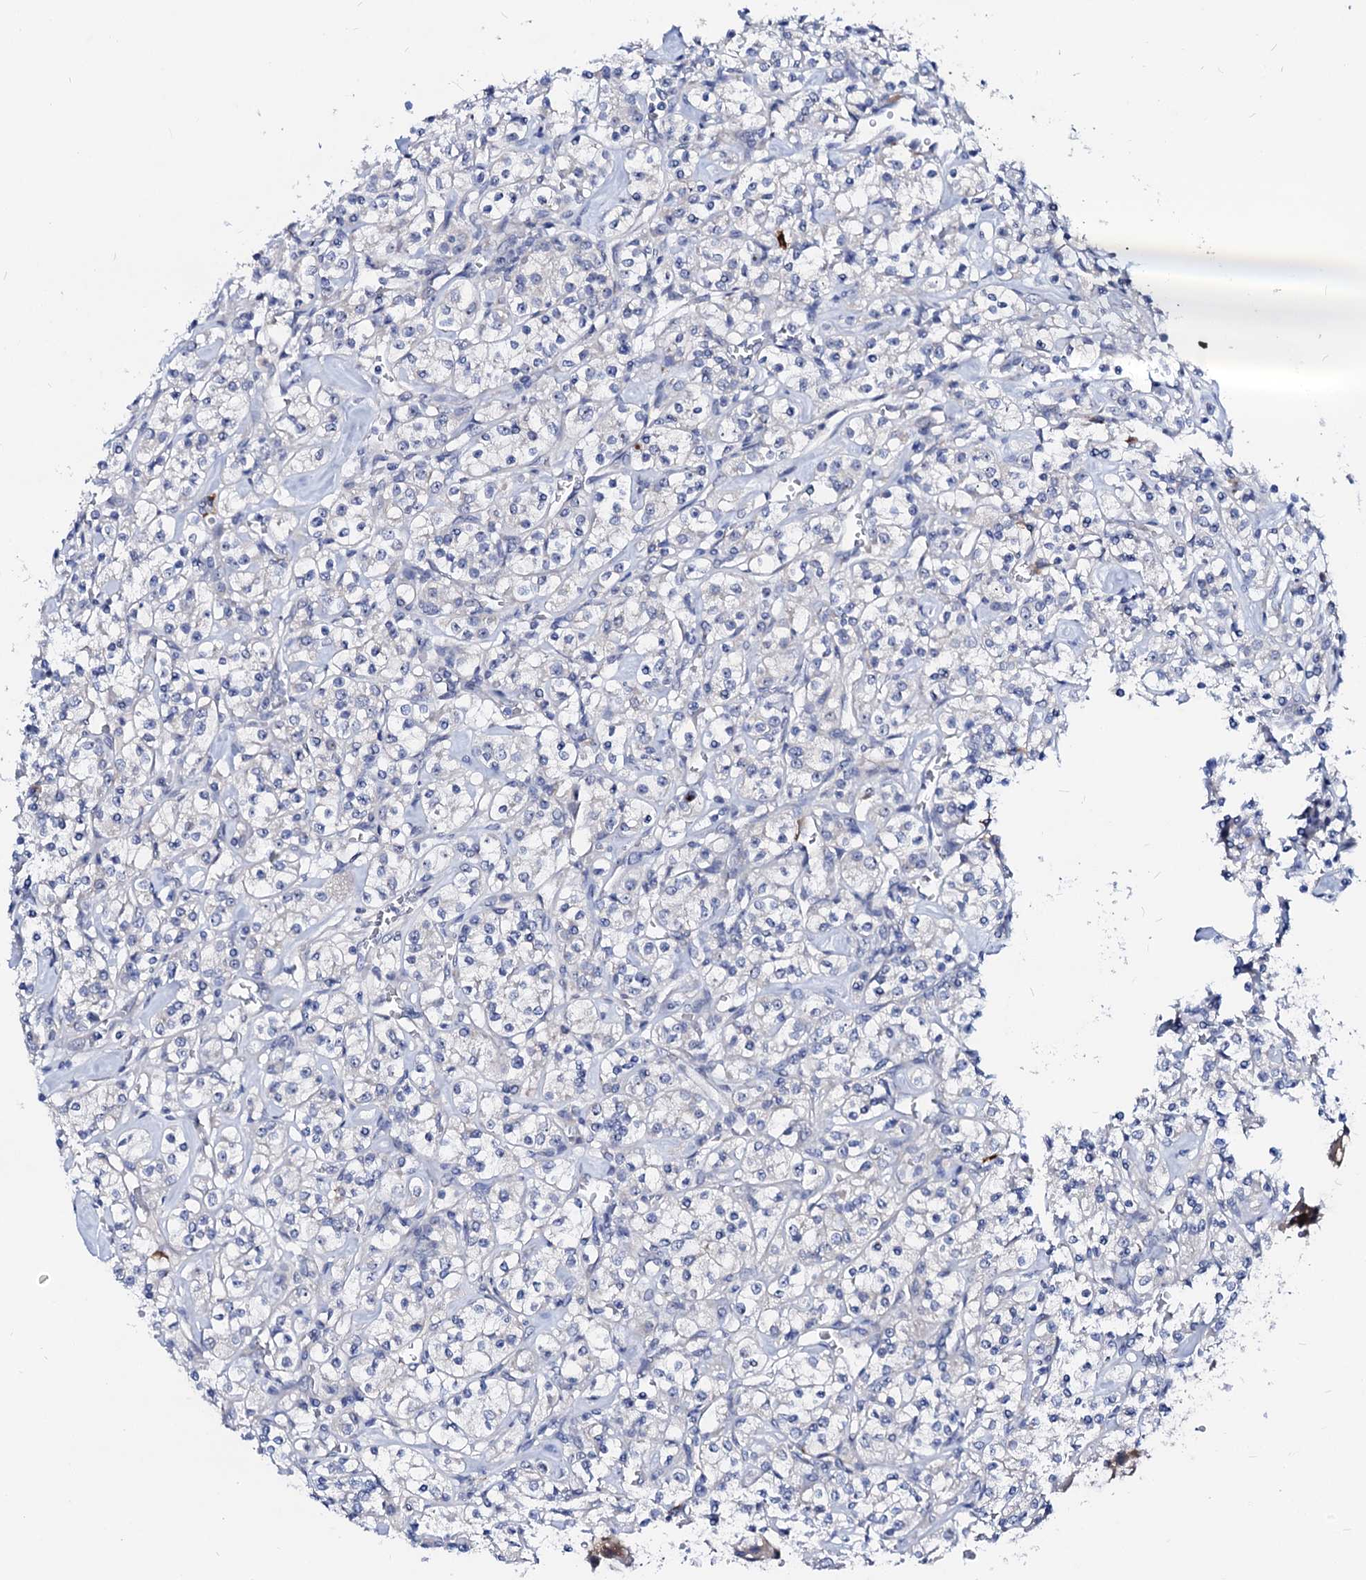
{"staining": {"intensity": "negative", "quantity": "none", "location": "none"}, "tissue": "renal cancer", "cell_type": "Tumor cells", "image_type": "cancer", "snomed": [{"axis": "morphology", "description": "Adenocarcinoma, NOS"}, {"axis": "topography", "description": "Kidney"}], "caption": "DAB immunohistochemical staining of renal cancer reveals no significant staining in tumor cells.", "gene": "BTBD16", "patient": {"sex": "male", "age": 77}}